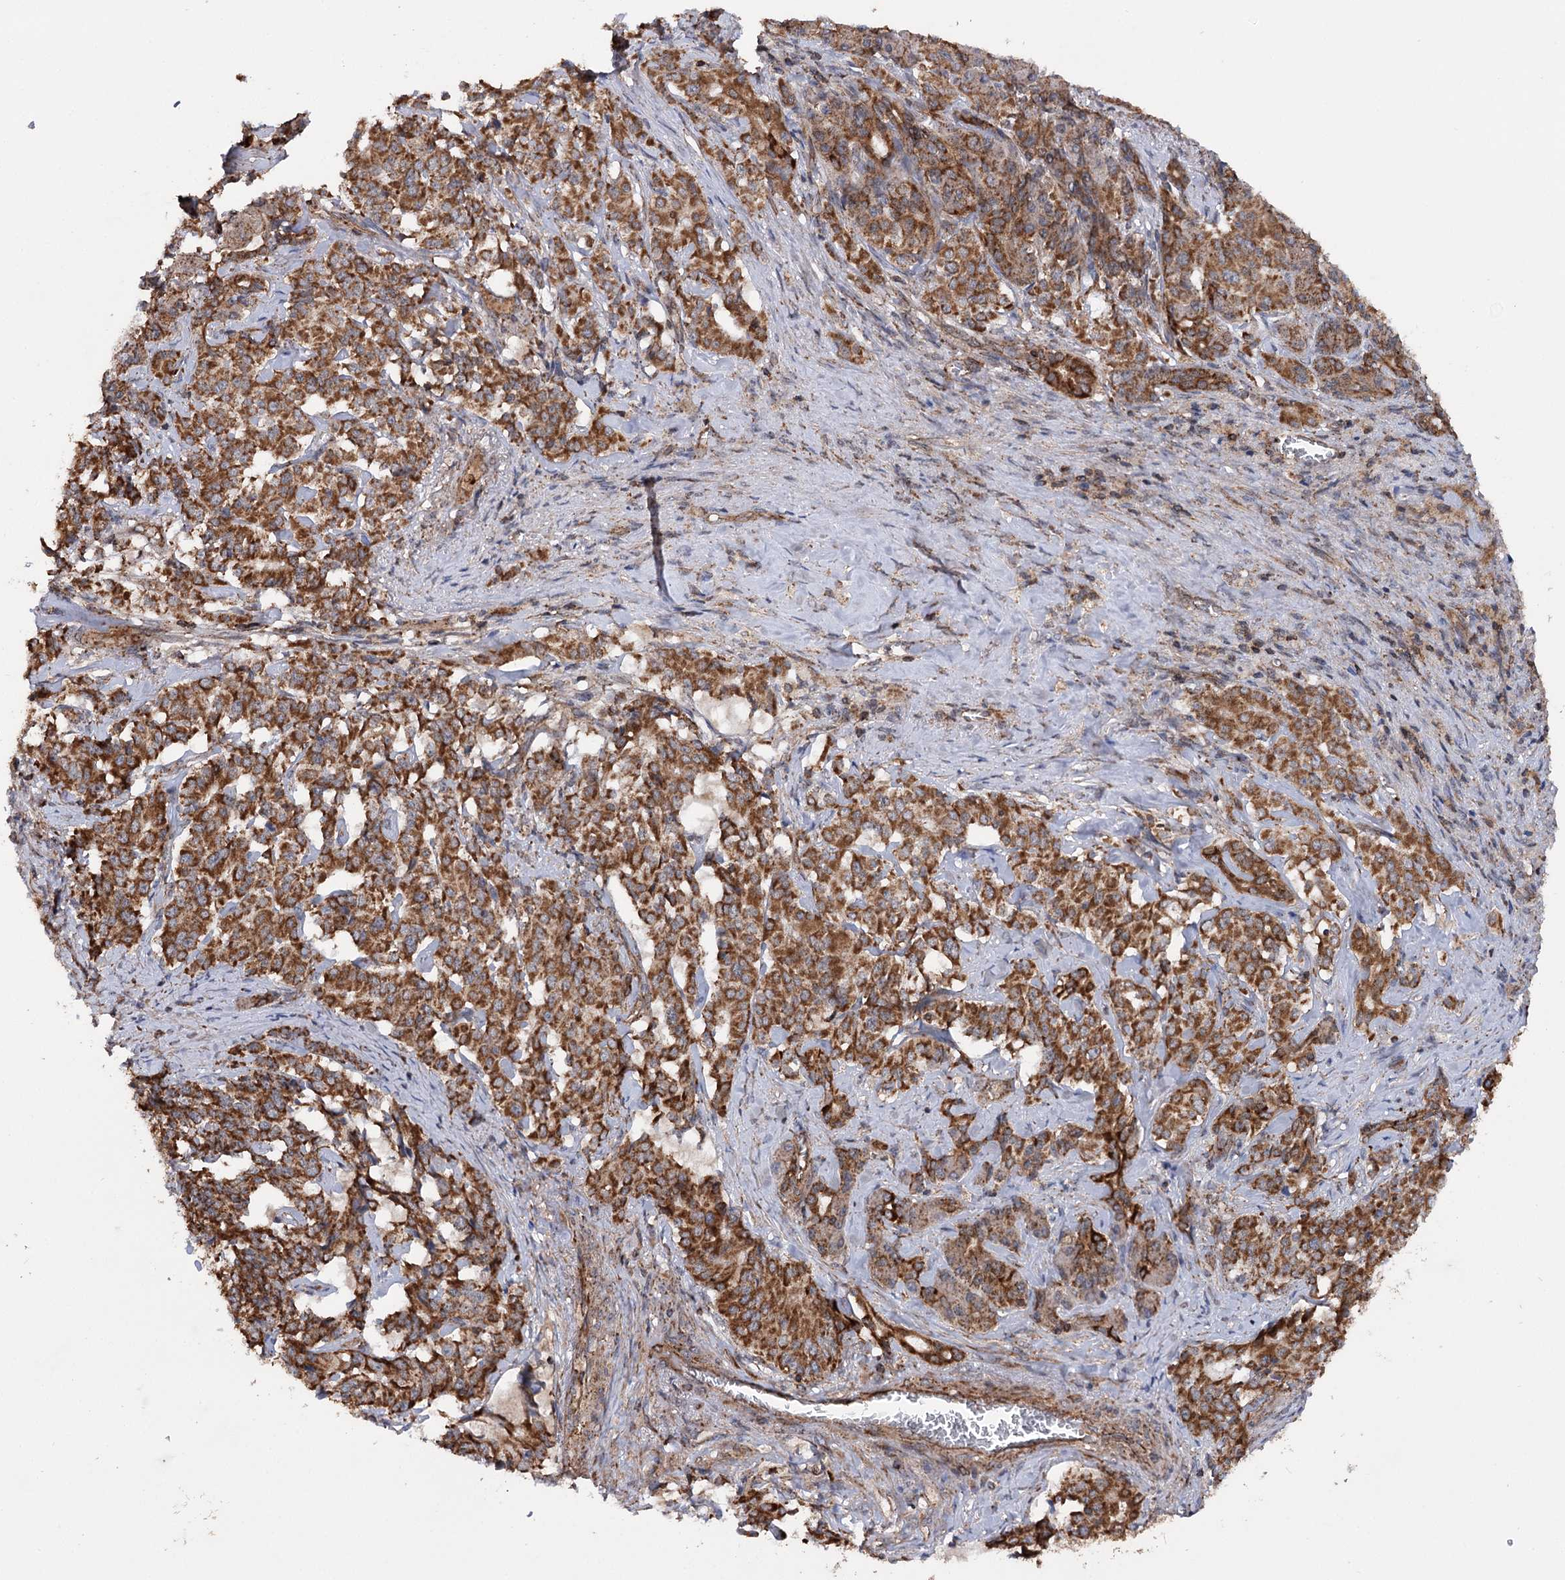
{"staining": {"intensity": "strong", "quantity": ">75%", "location": "cytoplasmic/membranous"}, "tissue": "pancreatic cancer", "cell_type": "Tumor cells", "image_type": "cancer", "snomed": [{"axis": "morphology", "description": "Adenocarcinoma, NOS"}, {"axis": "topography", "description": "Pancreas"}], "caption": "Protein staining demonstrates strong cytoplasmic/membranous expression in approximately >75% of tumor cells in pancreatic cancer.", "gene": "FGFR1OP2", "patient": {"sex": "female", "age": 74}}